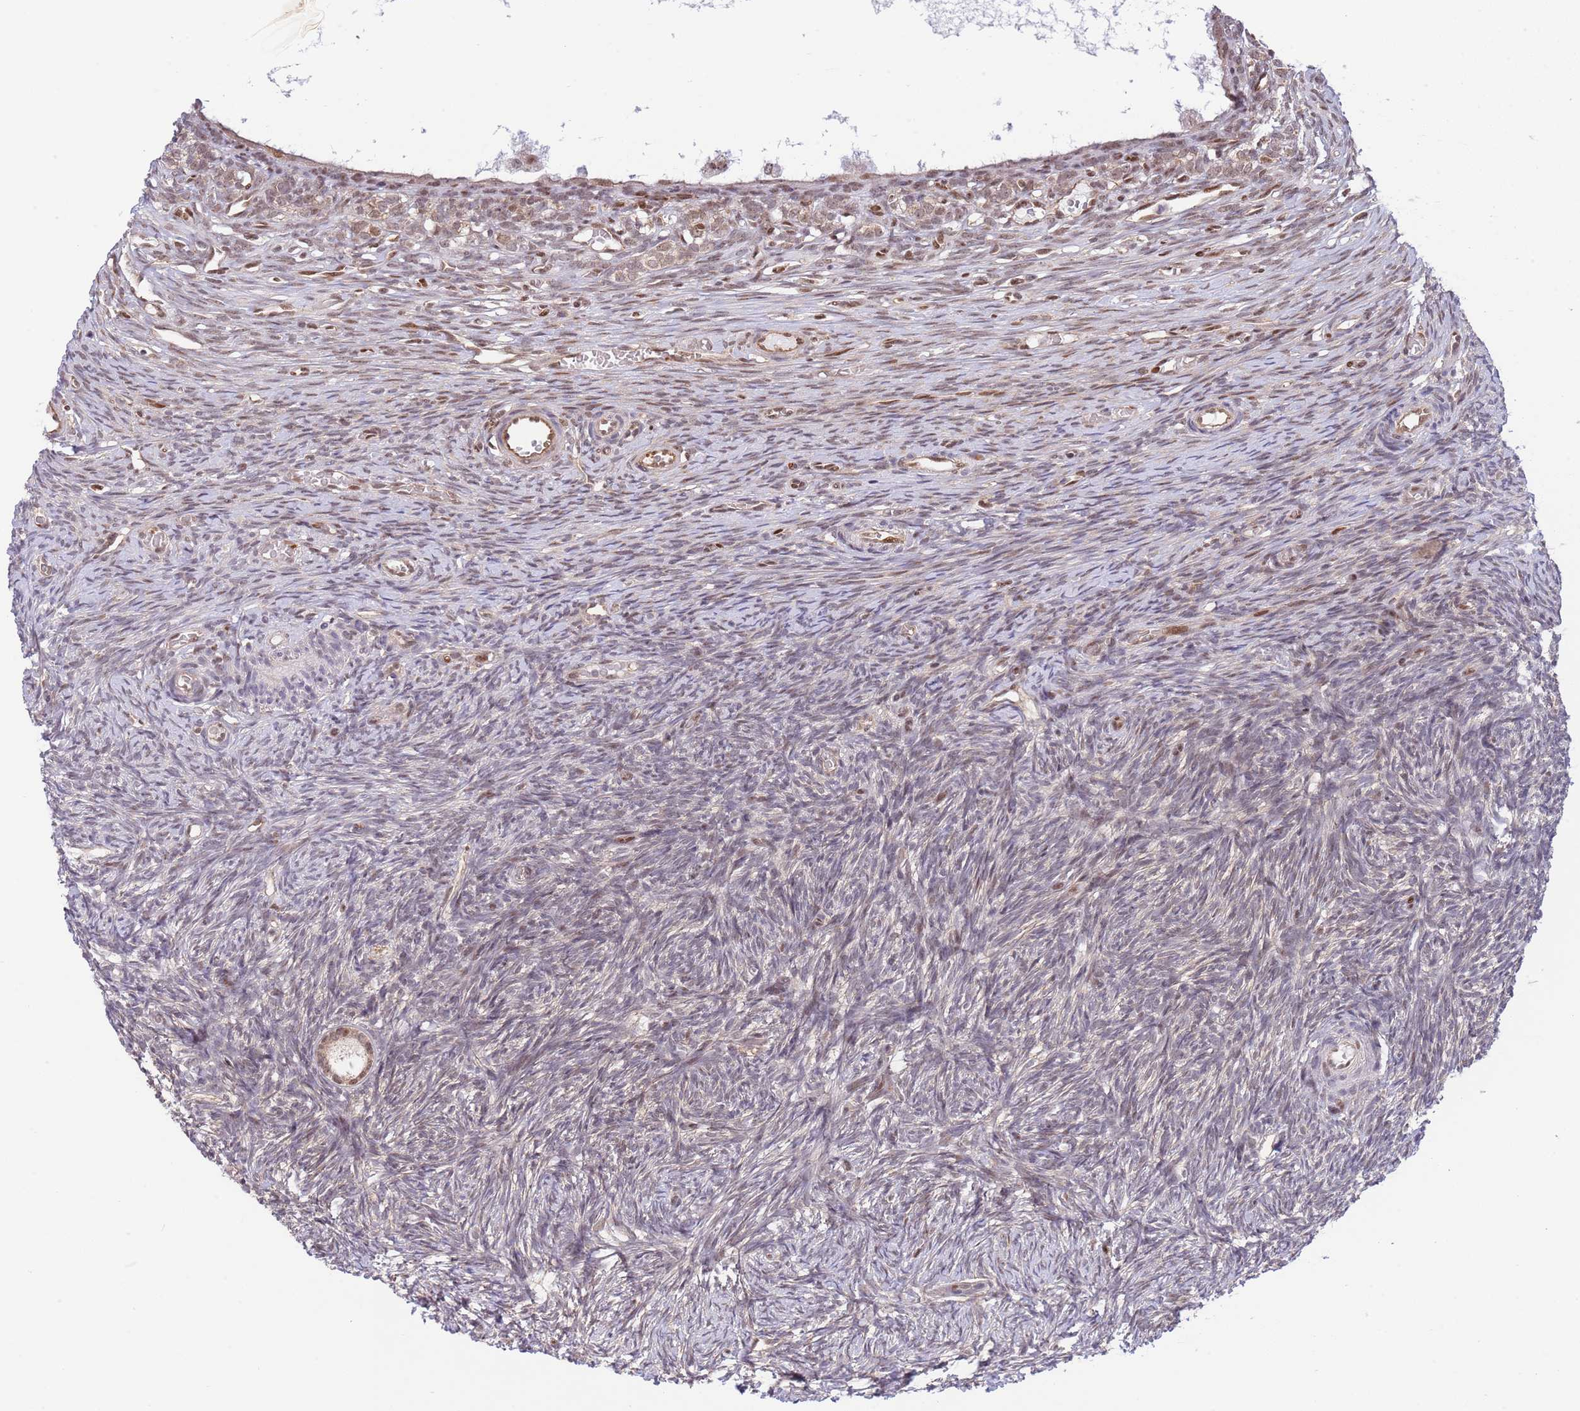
{"staining": {"intensity": "negative", "quantity": "none", "location": "none"}, "tissue": "ovary", "cell_type": "Ovarian stroma cells", "image_type": "normal", "snomed": [{"axis": "morphology", "description": "Normal tissue, NOS"}, {"axis": "topography", "description": "Ovary"}], "caption": "Protein analysis of benign ovary demonstrates no significant positivity in ovarian stroma cells. Nuclei are stained in blue.", "gene": "TBX10", "patient": {"sex": "female", "age": 39}}